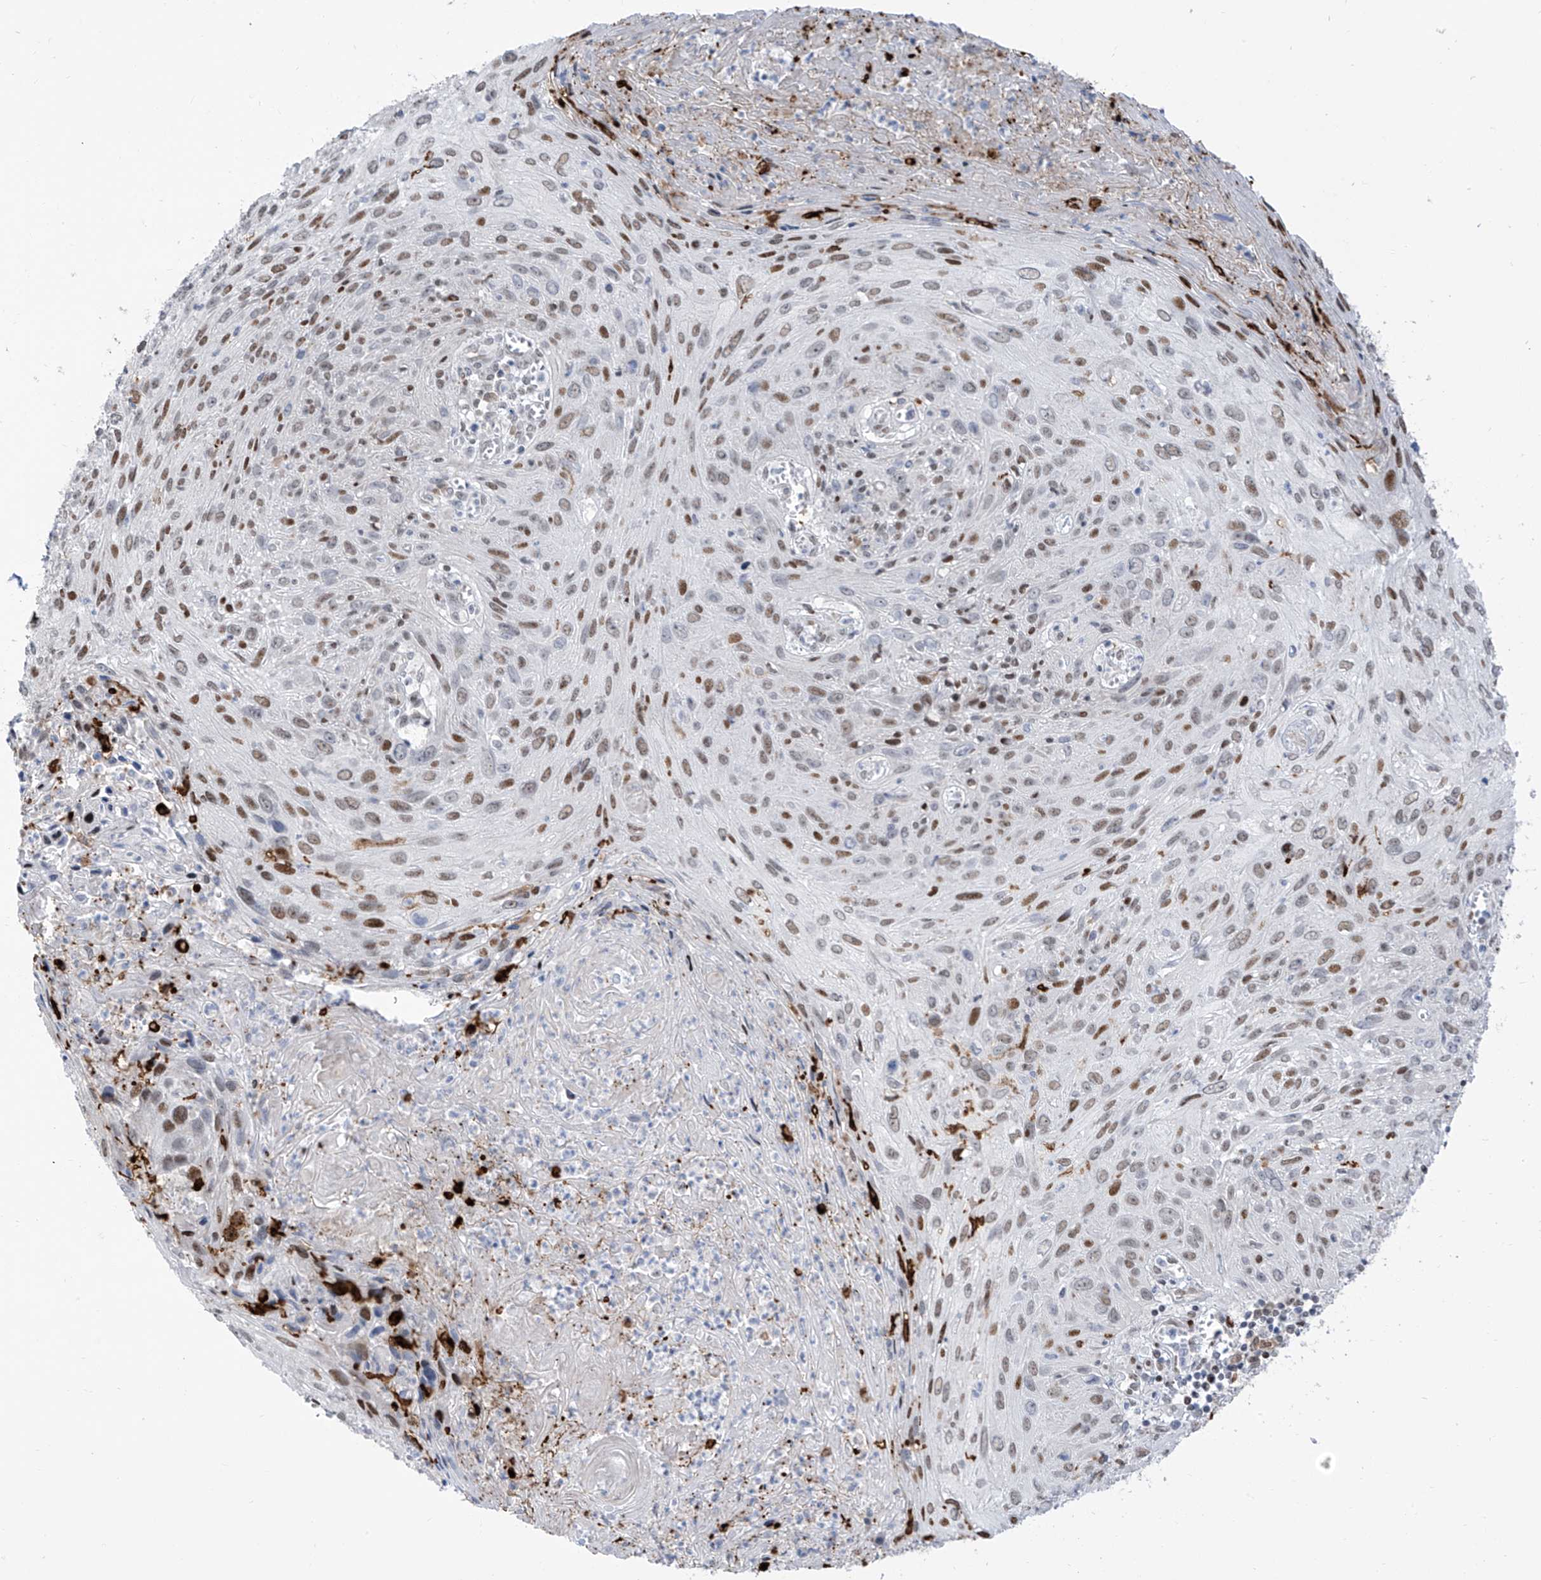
{"staining": {"intensity": "moderate", "quantity": "25%-75%", "location": "nuclear"}, "tissue": "cervical cancer", "cell_type": "Tumor cells", "image_type": "cancer", "snomed": [{"axis": "morphology", "description": "Squamous cell carcinoma, NOS"}, {"axis": "topography", "description": "Cervix"}], "caption": "Tumor cells reveal medium levels of moderate nuclear staining in approximately 25%-75% of cells in cervical cancer.", "gene": "LIN9", "patient": {"sex": "female", "age": 51}}